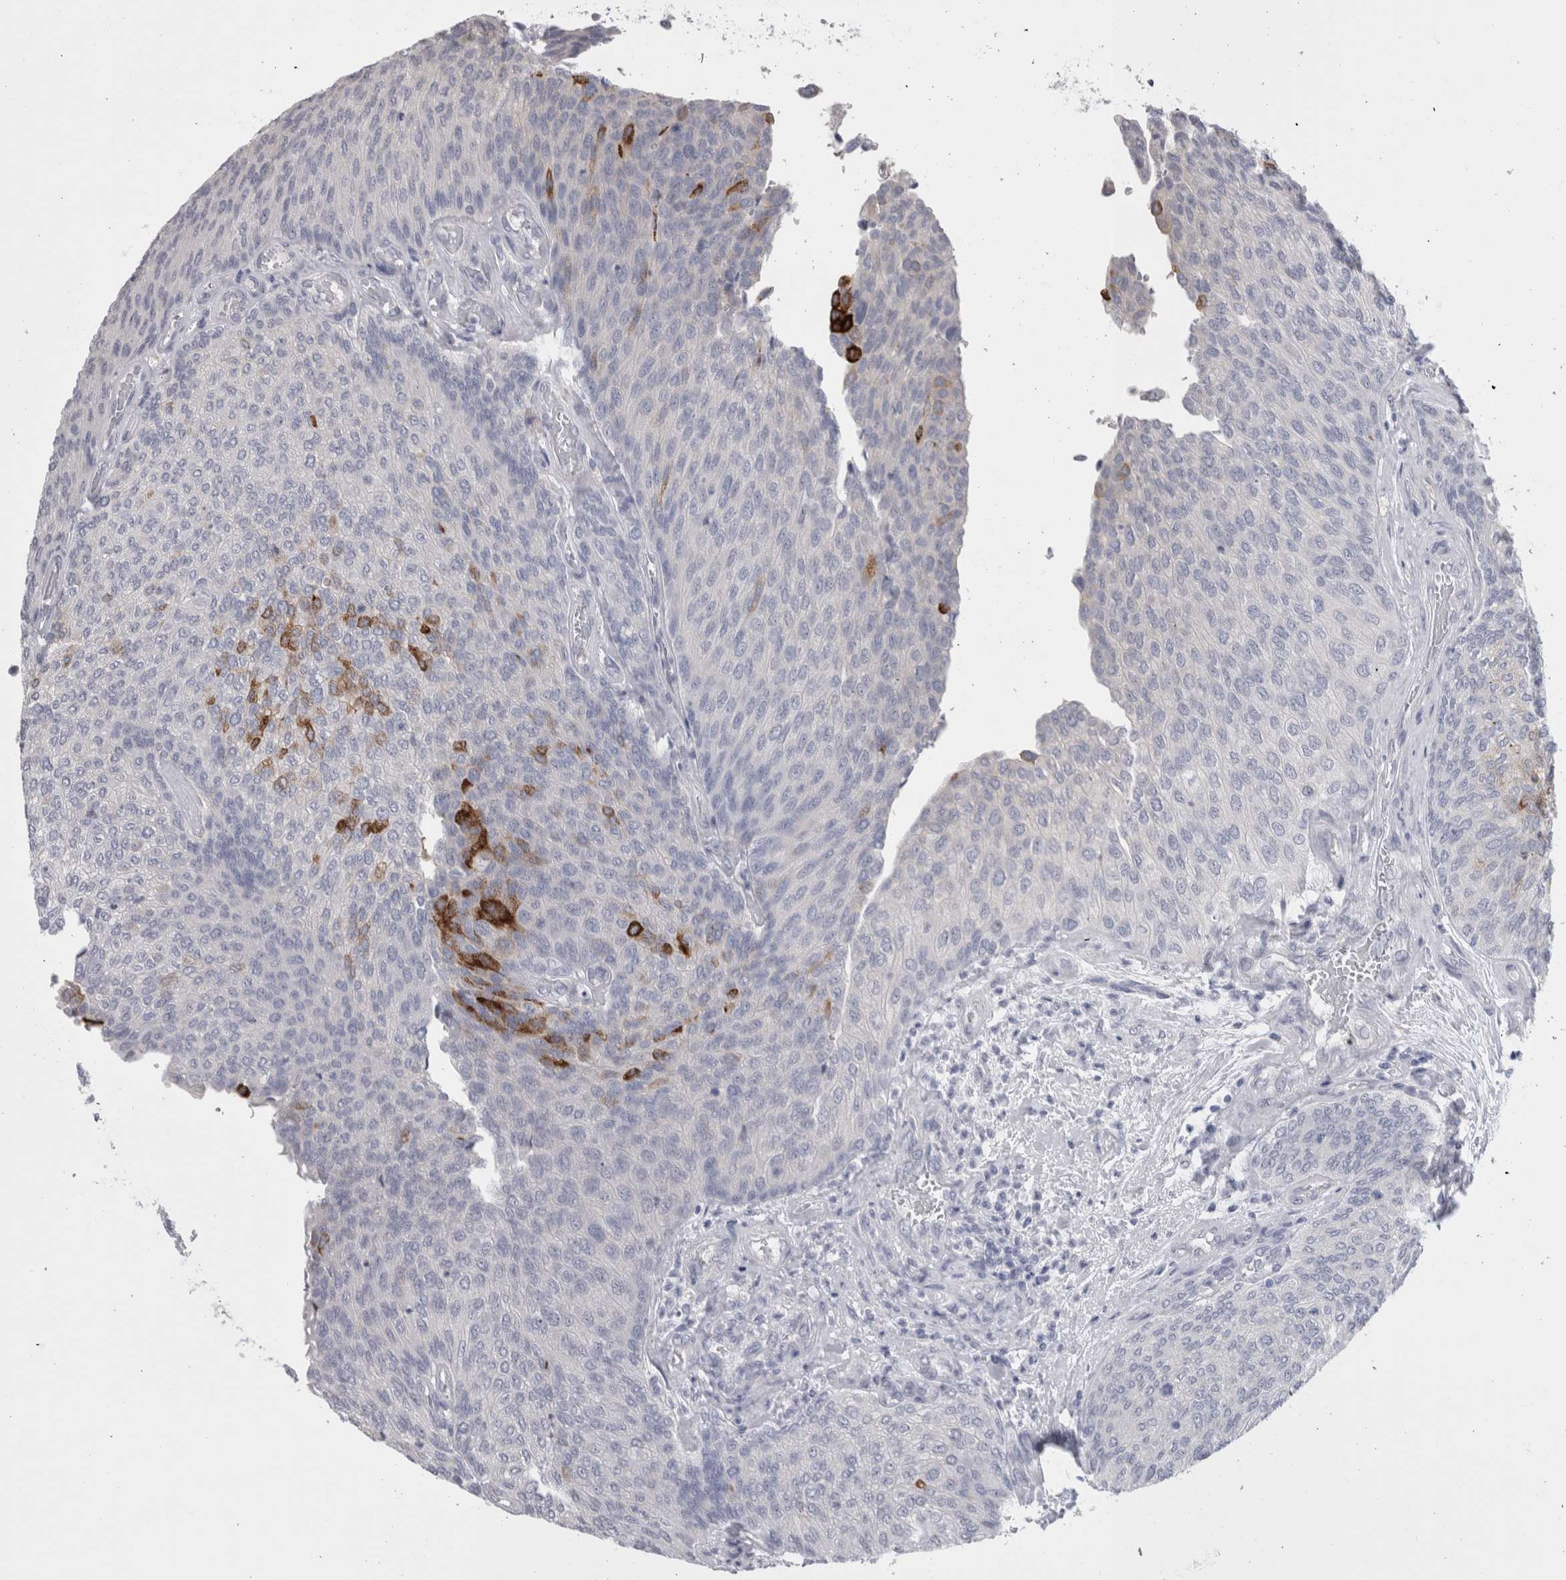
{"staining": {"intensity": "strong", "quantity": "<25%", "location": "cytoplasmic/membranous"}, "tissue": "urothelial cancer", "cell_type": "Tumor cells", "image_type": "cancer", "snomed": [{"axis": "morphology", "description": "Urothelial carcinoma, Low grade"}, {"axis": "topography", "description": "Urinary bladder"}], "caption": "Low-grade urothelial carcinoma was stained to show a protein in brown. There is medium levels of strong cytoplasmic/membranous expression in approximately <25% of tumor cells. (DAB = brown stain, brightfield microscopy at high magnification).", "gene": "PWP2", "patient": {"sex": "female", "age": 79}}